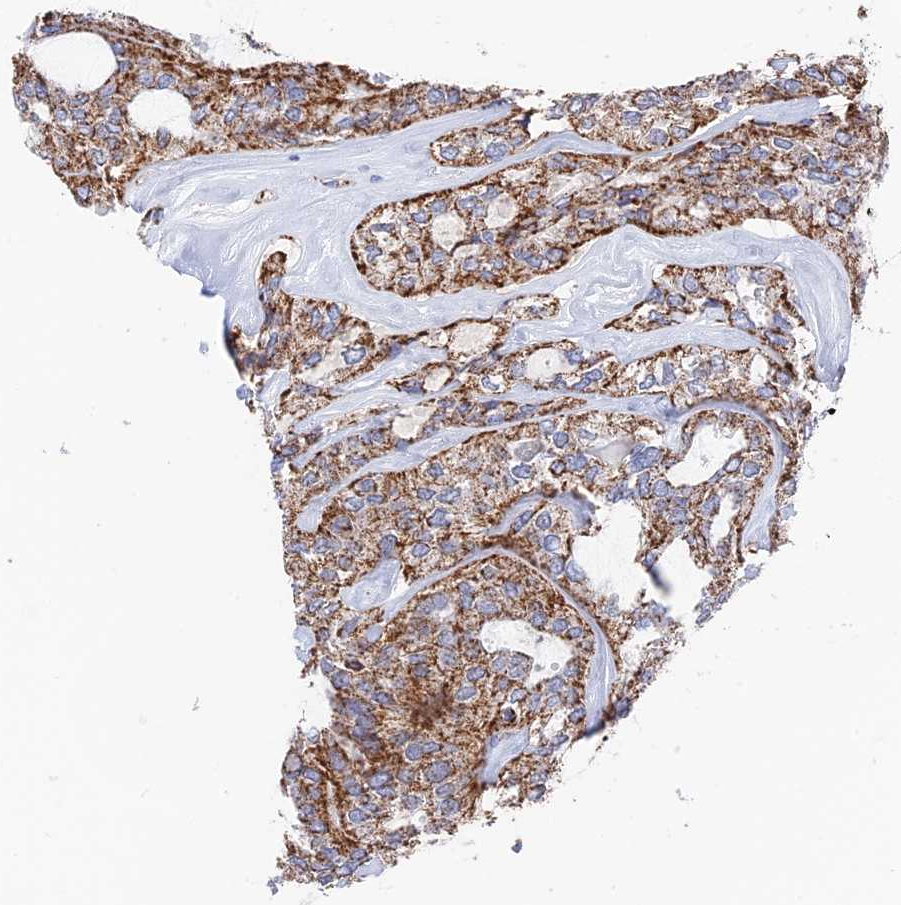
{"staining": {"intensity": "moderate", "quantity": ">75%", "location": "cytoplasmic/membranous"}, "tissue": "thyroid cancer", "cell_type": "Tumor cells", "image_type": "cancer", "snomed": [{"axis": "morphology", "description": "Follicular adenoma carcinoma, NOS"}, {"axis": "topography", "description": "Thyroid gland"}], "caption": "A micrograph of human thyroid follicular adenoma carcinoma stained for a protein demonstrates moderate cytoplasmic/membranous brown staining in tumor cells.", "gene": "HAUS8", "patient": {"sex": "male", "age": 75}}